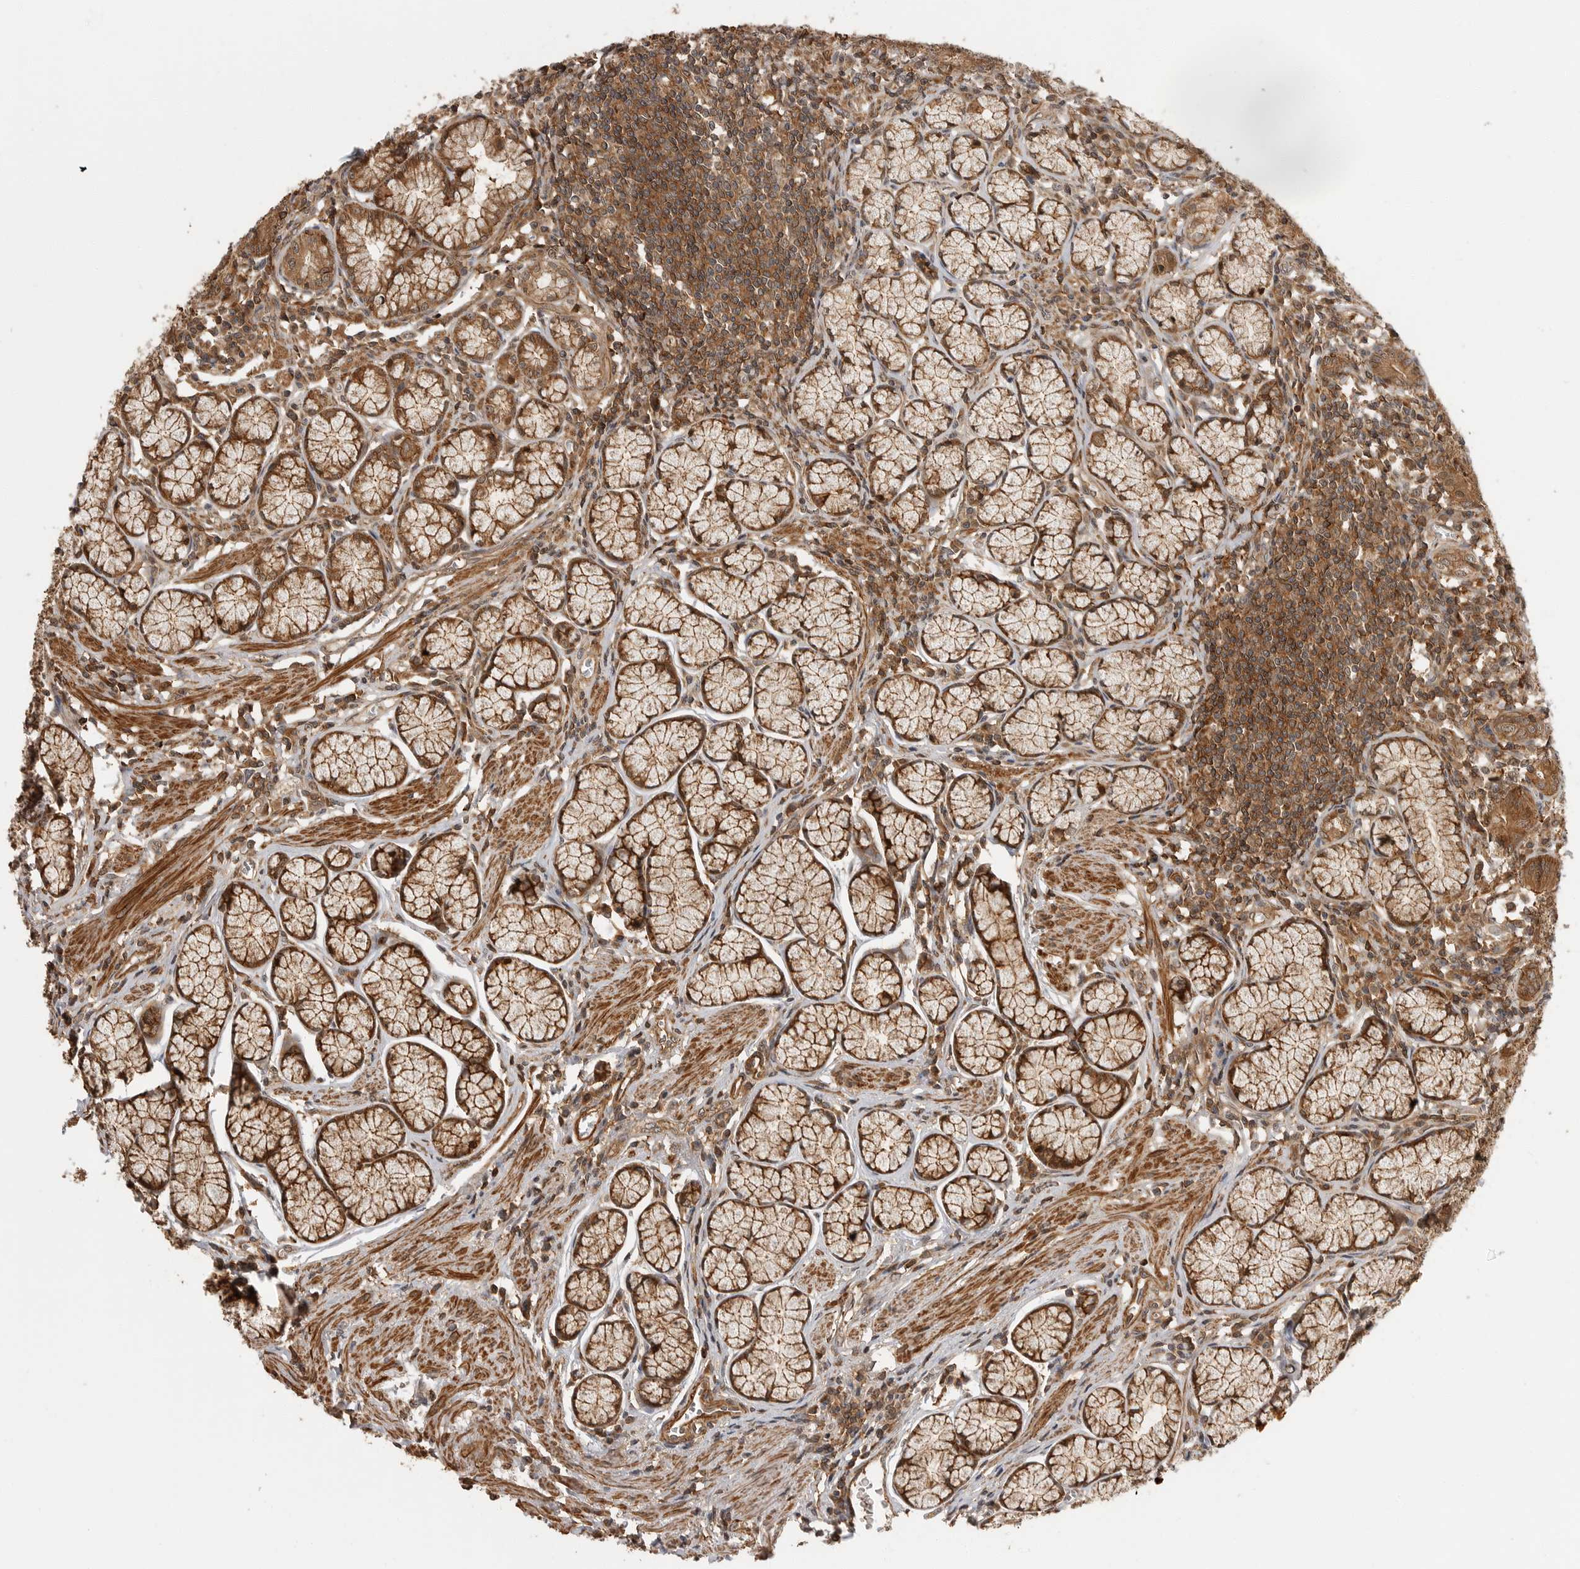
{"staining": {"intensity": "moderate", "quantity": ">75%", "location": "cytoplasmic/membranous,nuclear"}, "tissue": "stomach", "cell_type": "Glandular cells", "image_type": "normal", "snomed": [{"axis": "morphology", "description": "Normal tissue, NOS"}, {"axis": "topography", "description": "Stomach"}], "caption": "Immunohistochemical staining of benign human stomach demonstrates moderate cytoplasmic/membranous,nuclear protein positivity in about >75% of glandular cells.", "gene": "ERN1", "patient": {"sex": "male", "age": 55}}